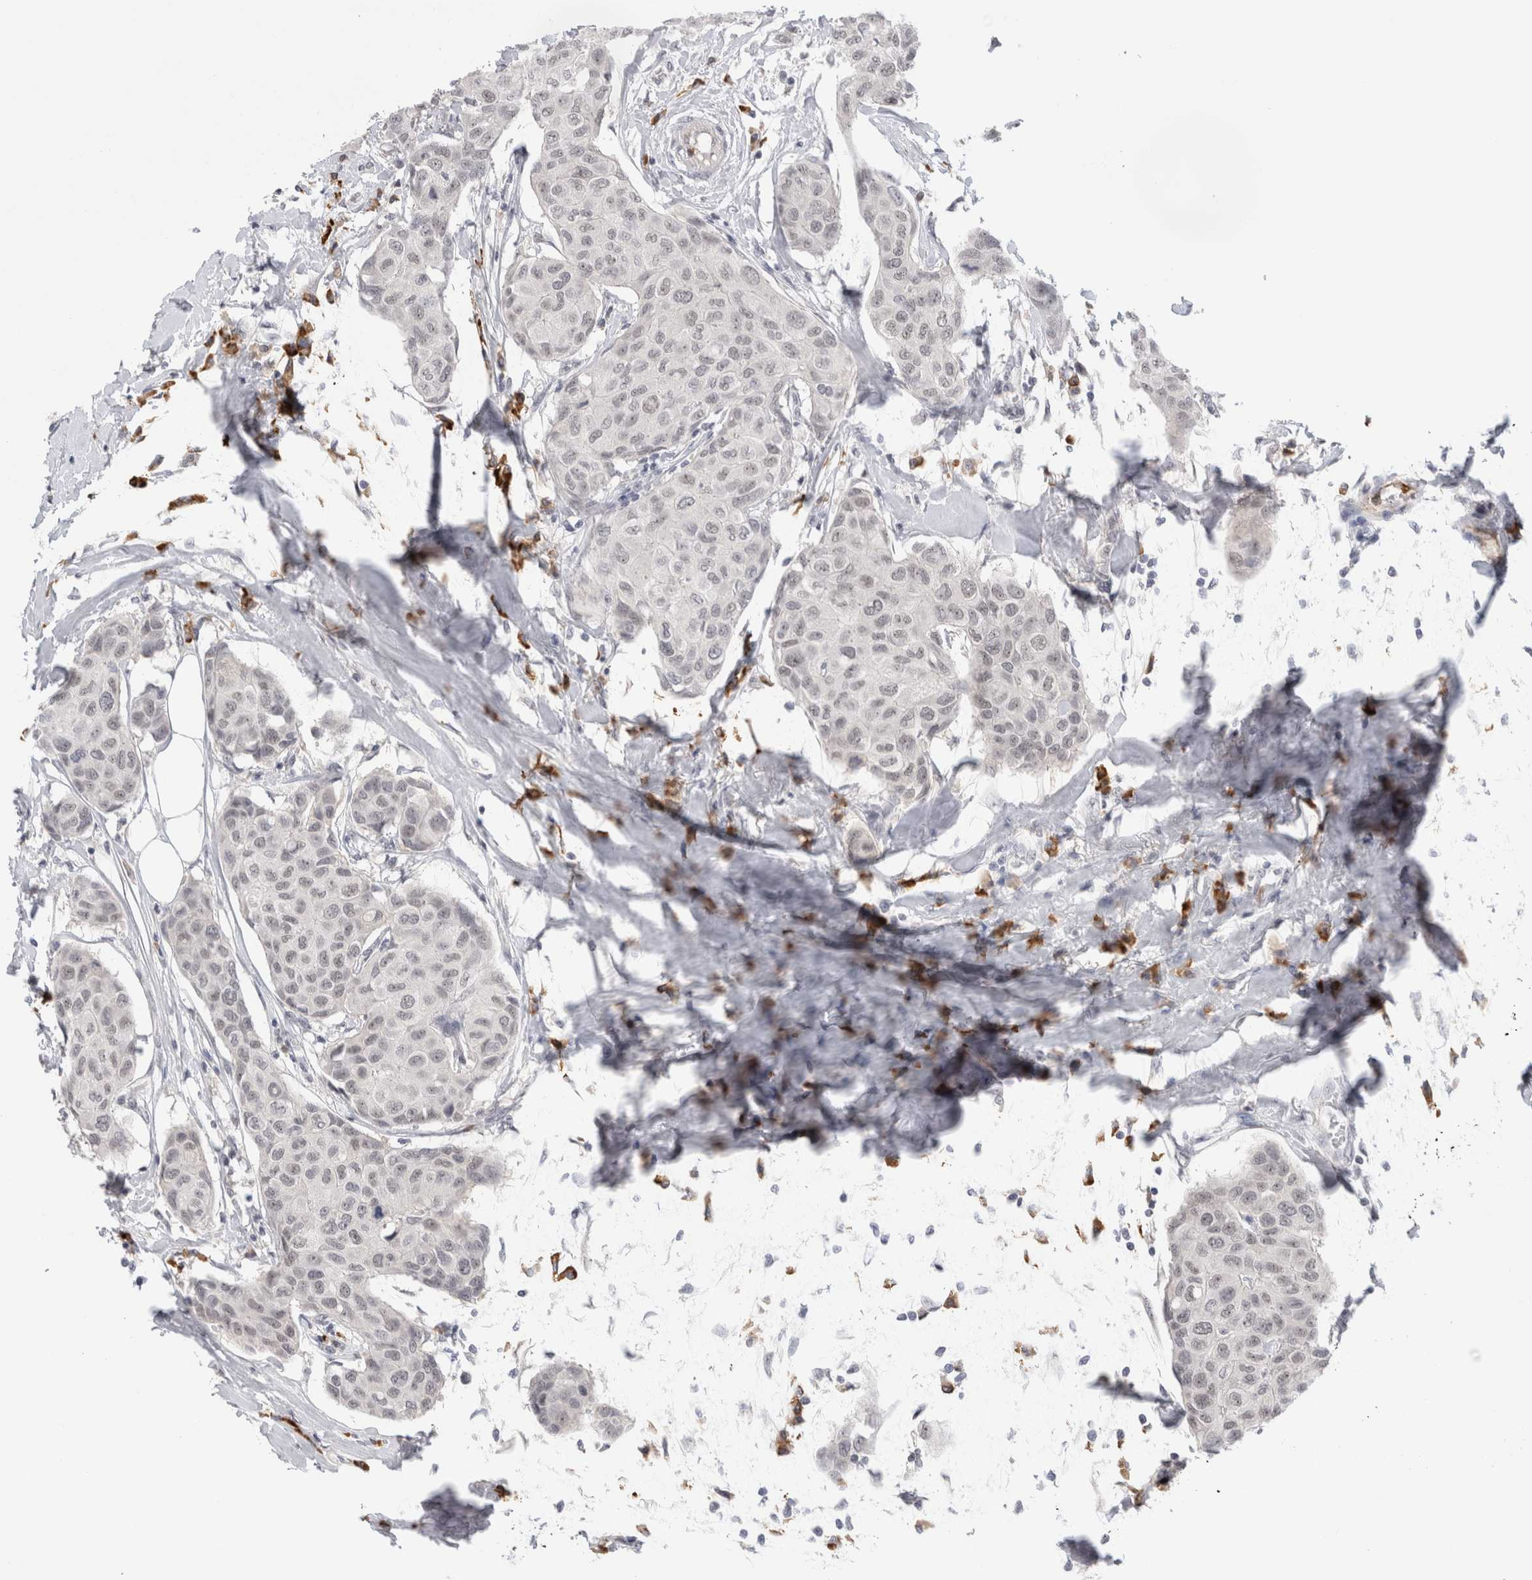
{"staining": {"intensity": "negative", "quantity": "none", "location": "none"}, "tissue": "breast cancer", "cell_type": "Tumor cells", "image_type": "cancer", "snomed": [{"axis": "morphology", "description": "Duct carcinoma"}, {"axis": "topography", "description": "Breast"}], "caption": "Immunohistochemical staining of breast cancer demonstrates no significant positivity in tumor cells. (Stains: DAB (3,3'-diaminobenzidine) IHC with hematoxylin counter stain, Microscopy: brightfield microscopy at high magnification).", "gene": "ZNF24", "patient": {"sex": "female", "age": 80}}